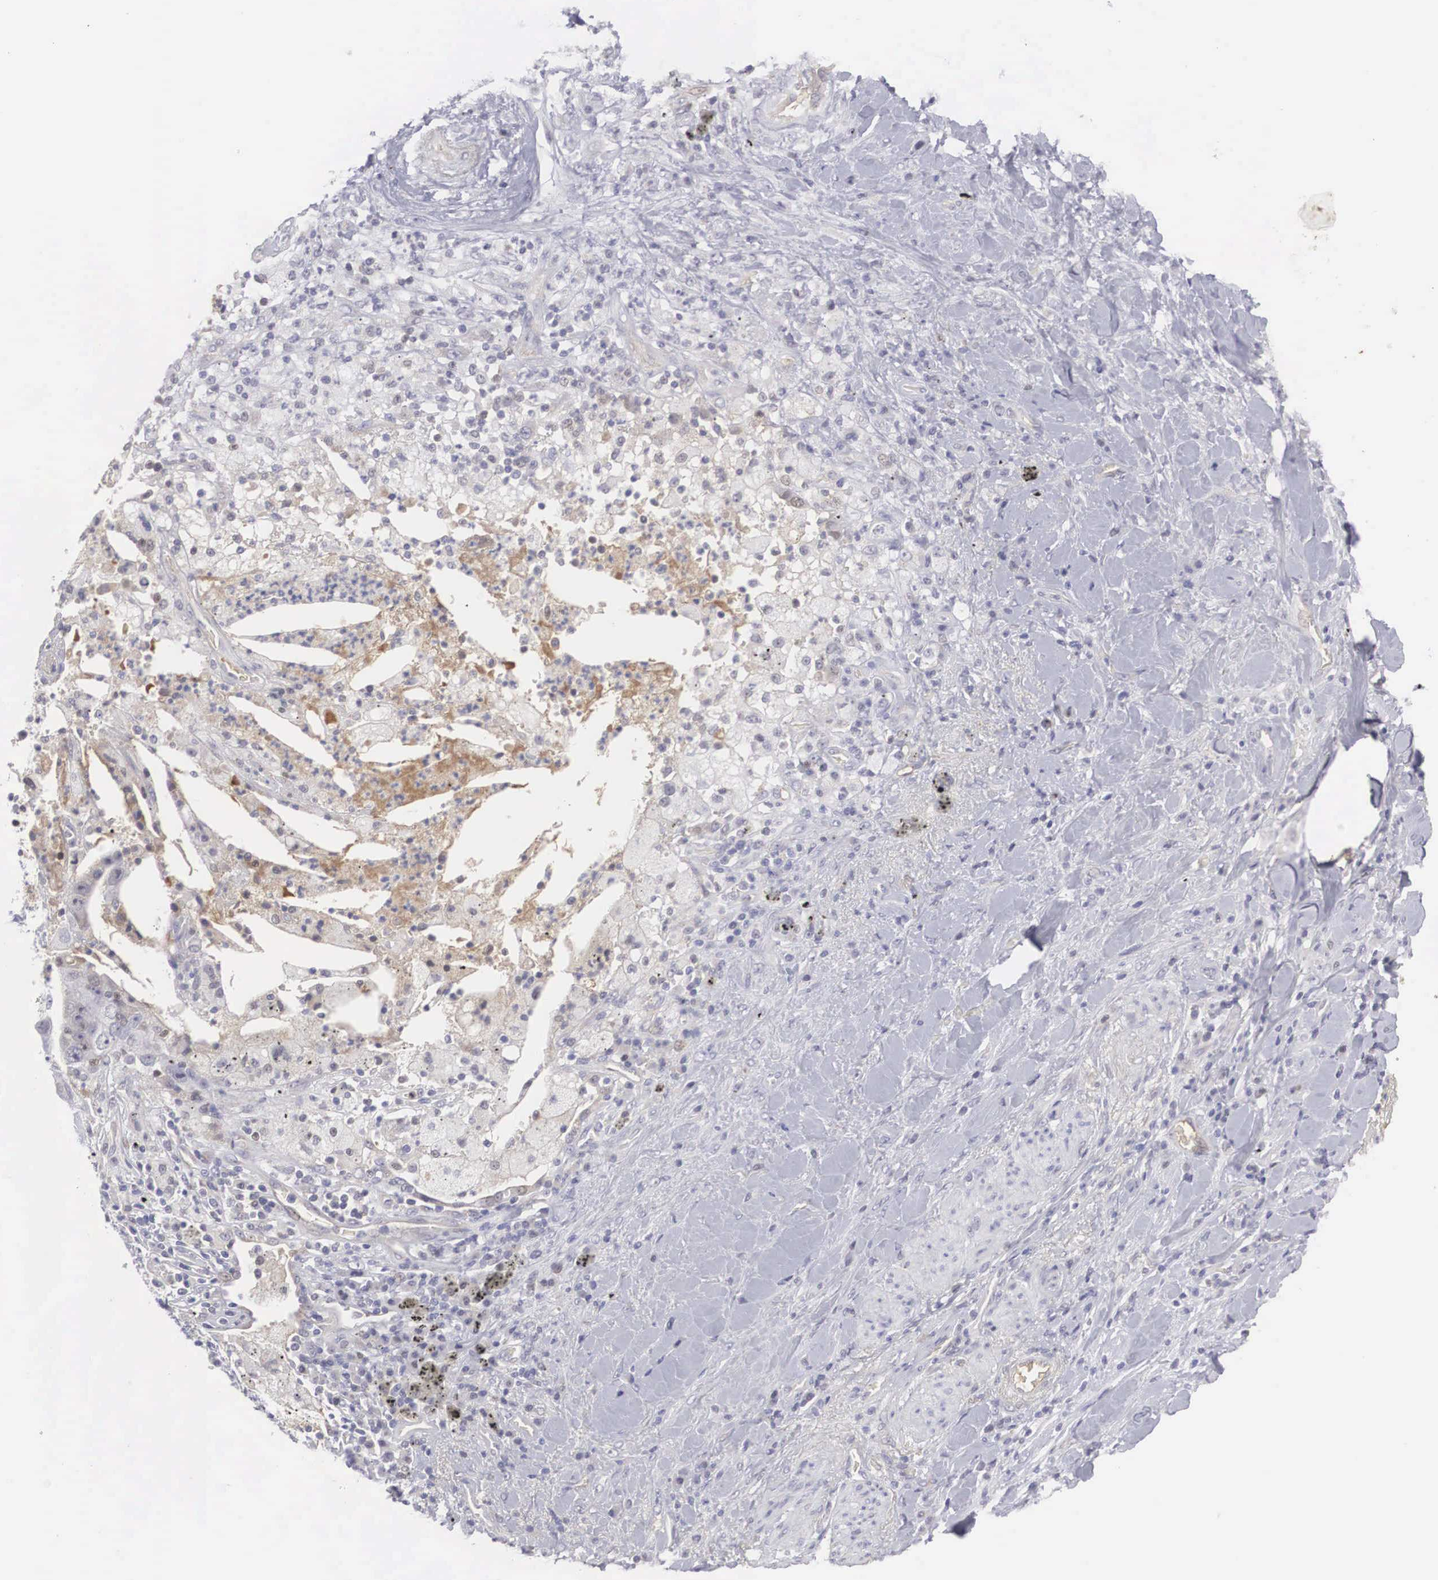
{"staining": {"intensity": "negative", "quantity": "none", "location": "none"}, "tissue": "lung cancer", "cell_type": "Tumor cells", "image_type": "cancer", "snomed": [{"axis": "morphology", "description": "Squamous cell carcinoma, NOS"}, {"axis": "topography", "description": "Lung"}], "caption": "An IHC photomicrograph of lung cancer (squamous cell carcinoma) is shown. There is no staining in tumor cells of lung cancer (squamous cell carcinoma). The staining is performed using DAB (3,3'-diaminobenzidine) brown chromogen with nuclei counter-stained in using hematoxylin.", "gene": "RBPJ", "patient": {"sex": "male", "age": 64}}